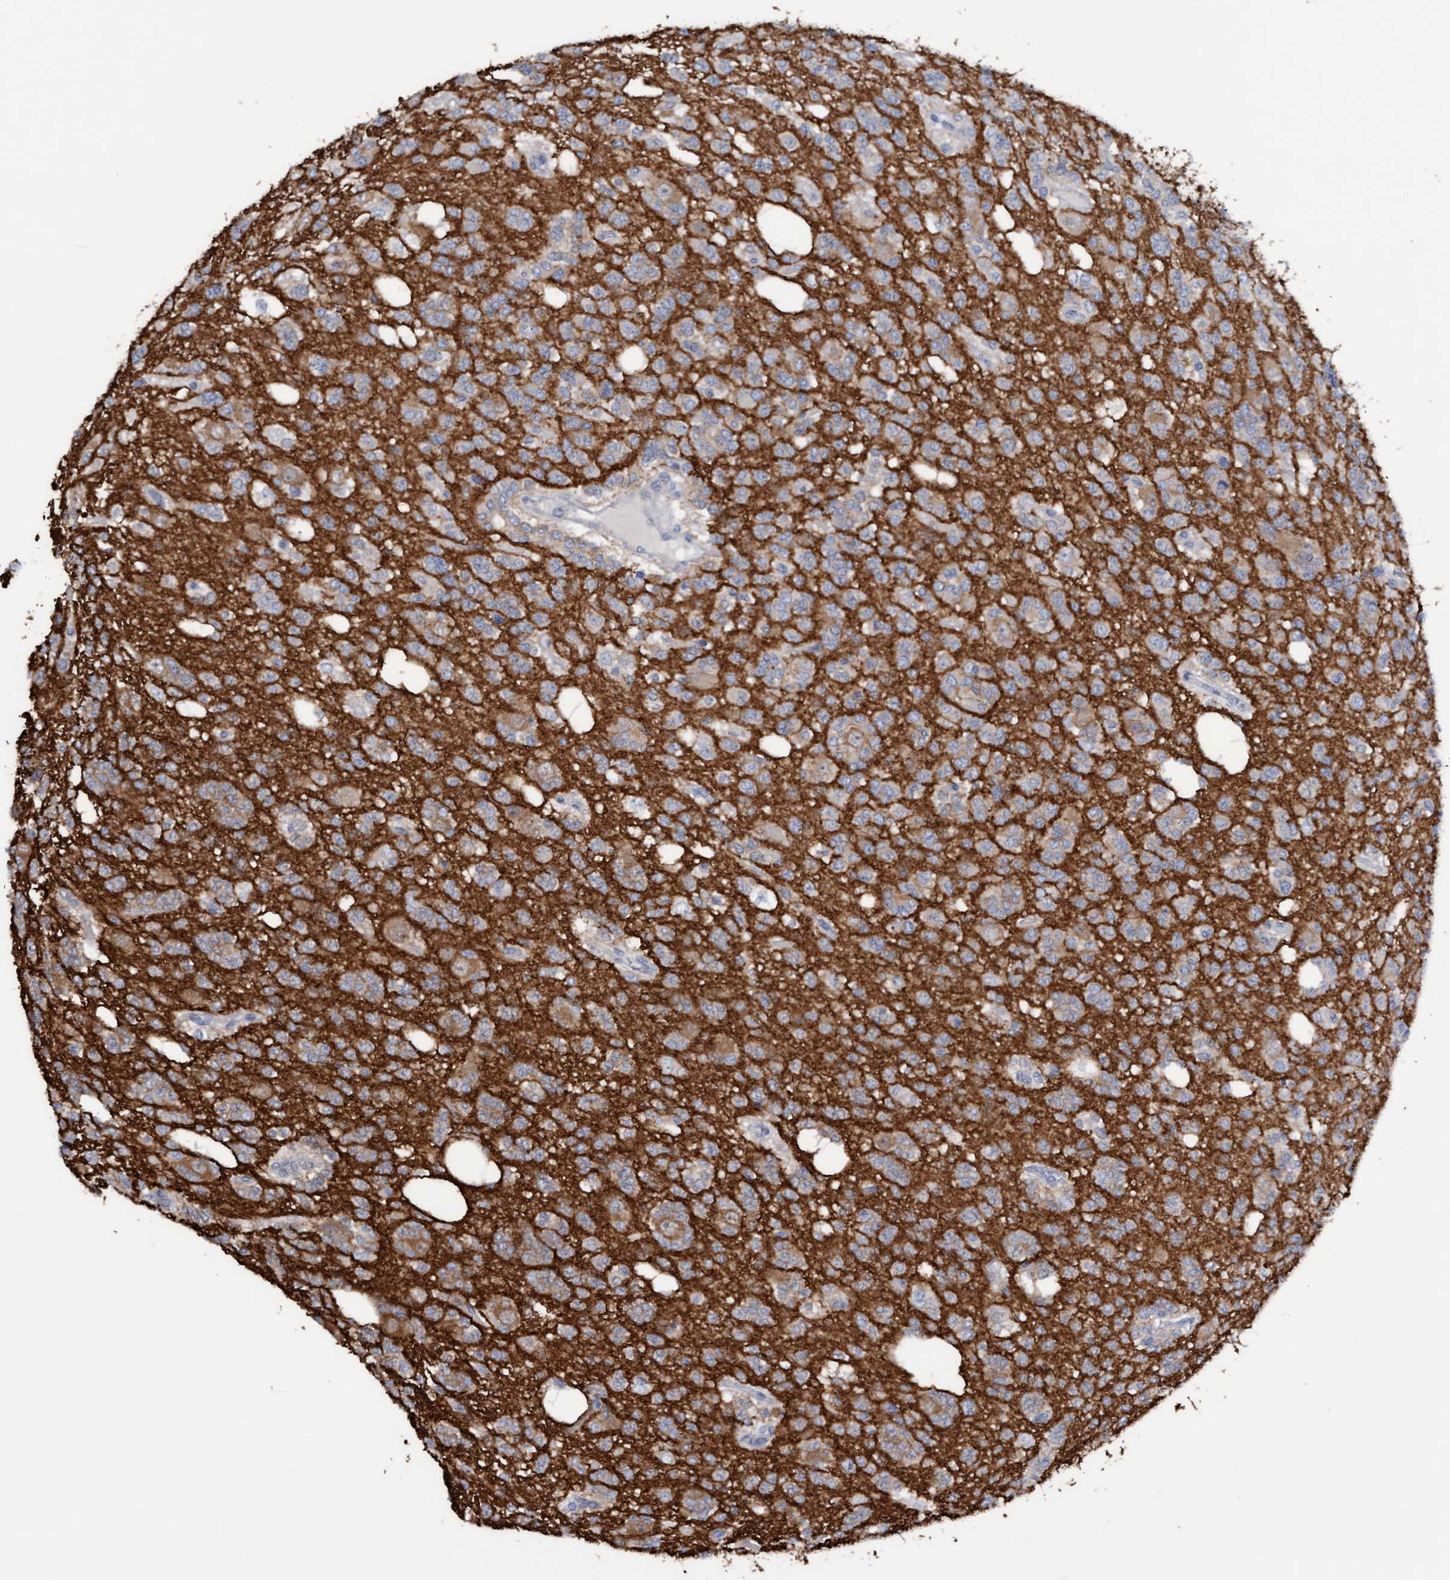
{"staining": {"intensity": "weak", "quantity": ">75%", "location": "cytoplasmic/membranous"}, "tissue": "glioma", "cell_type": "Tumor cells", "image_type": "cancer", "snomed": [{"axis": "morphology", "description": "Glioma, malignant, Low grade"}, {"axis": "topography", "description": "Brain"}], "caption": "A histopathology image of glioma stained for a protein exhibits weak cytoplasmic/membranous brown staining in tumor cells.", "gene": "STXBP1", "patient": {"sex": "male", "age": 38}}